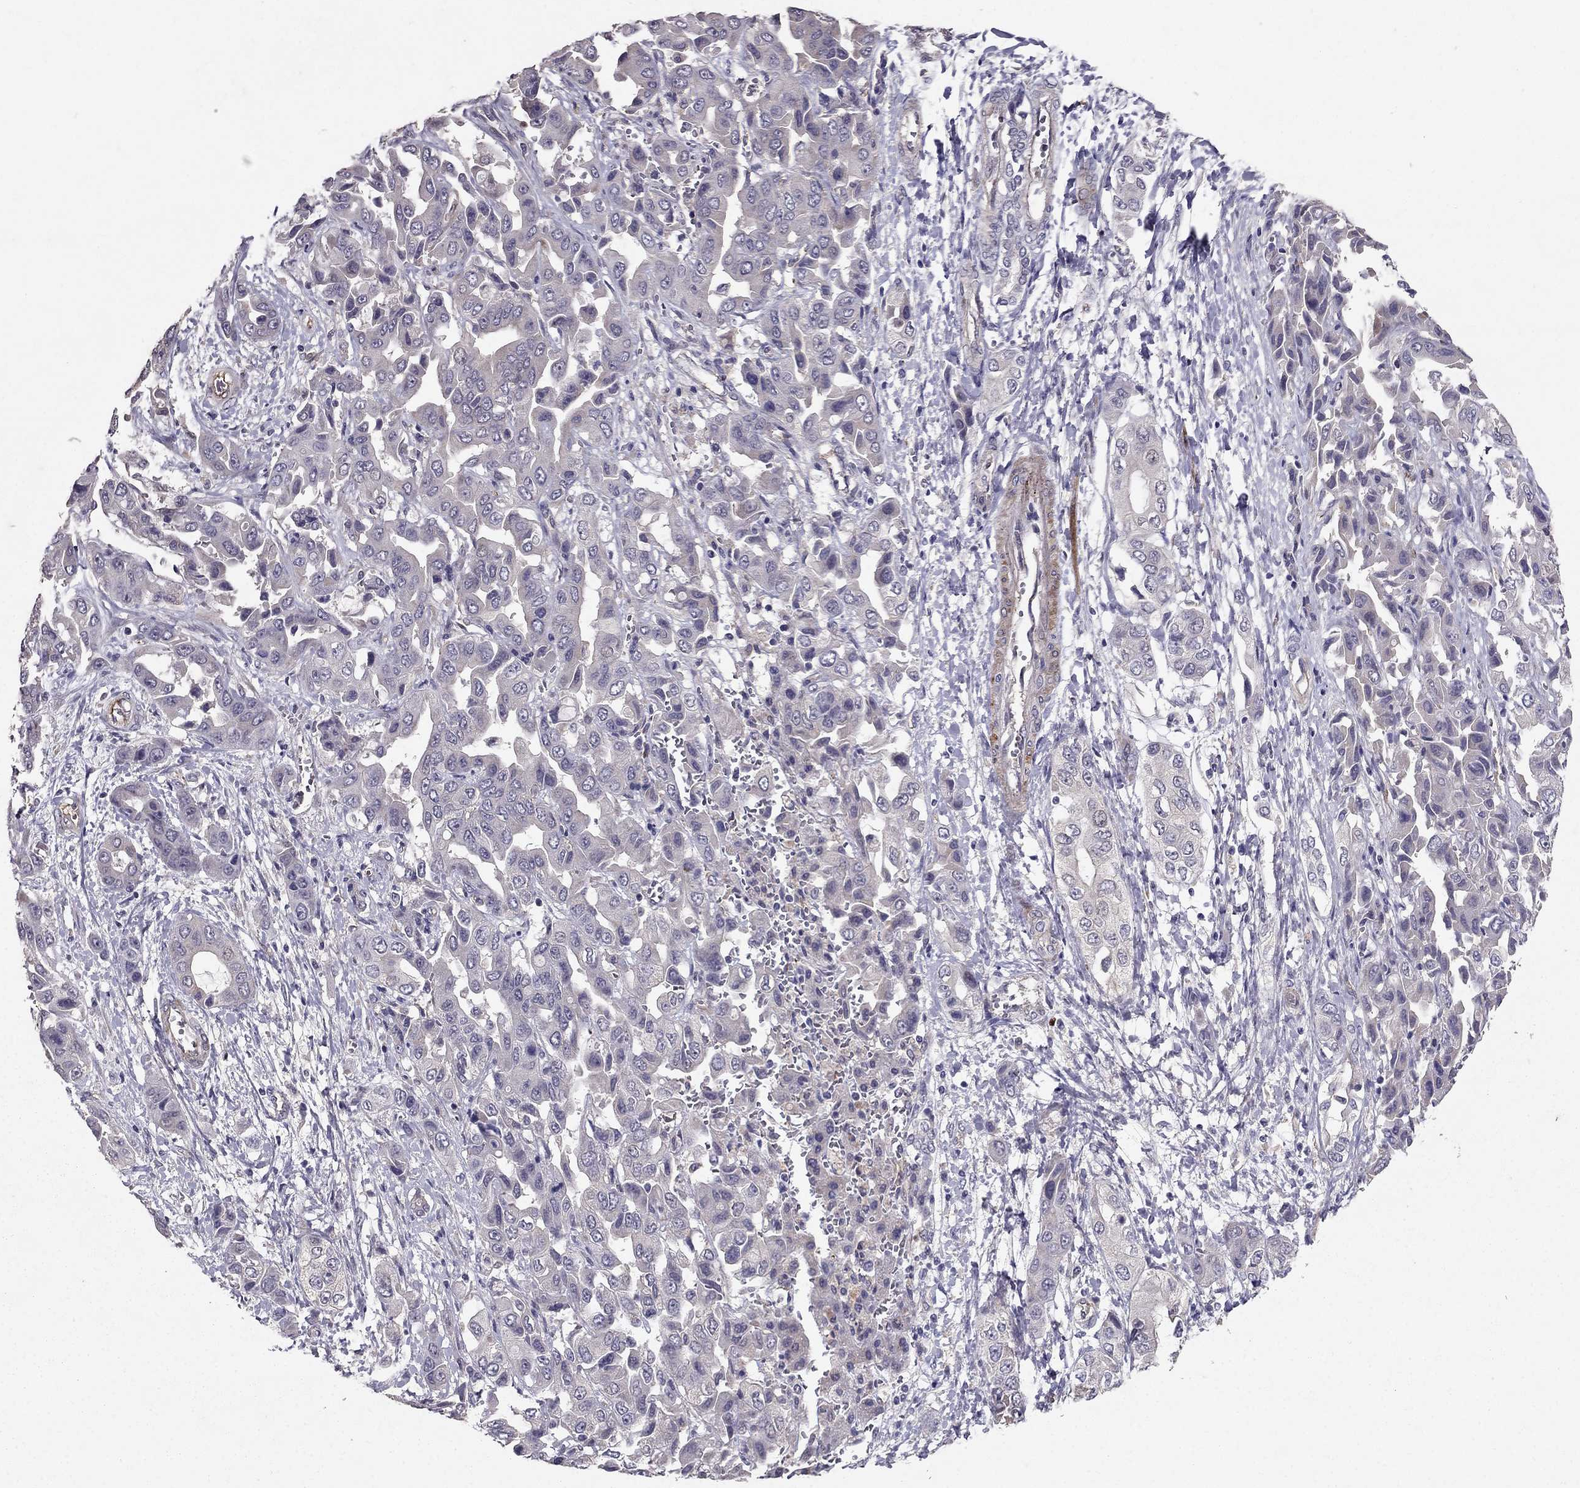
{"staining": {"intensity": "negative", "quantity": "none", "location": "none"}, "tissue": "liver cancer", "cell_type": "Tumor cells", "image_type": "cancer", "snomed": [{"axis": "morphology", "description": "Cholangiocarcinoma"}, {"axis": "topography", "description": "Liver"}], "caption": "Tumor cells show no significant staining in liver cancer.", "gene": "RASIP1", "patient": {"sex": "female", "age": 52}}